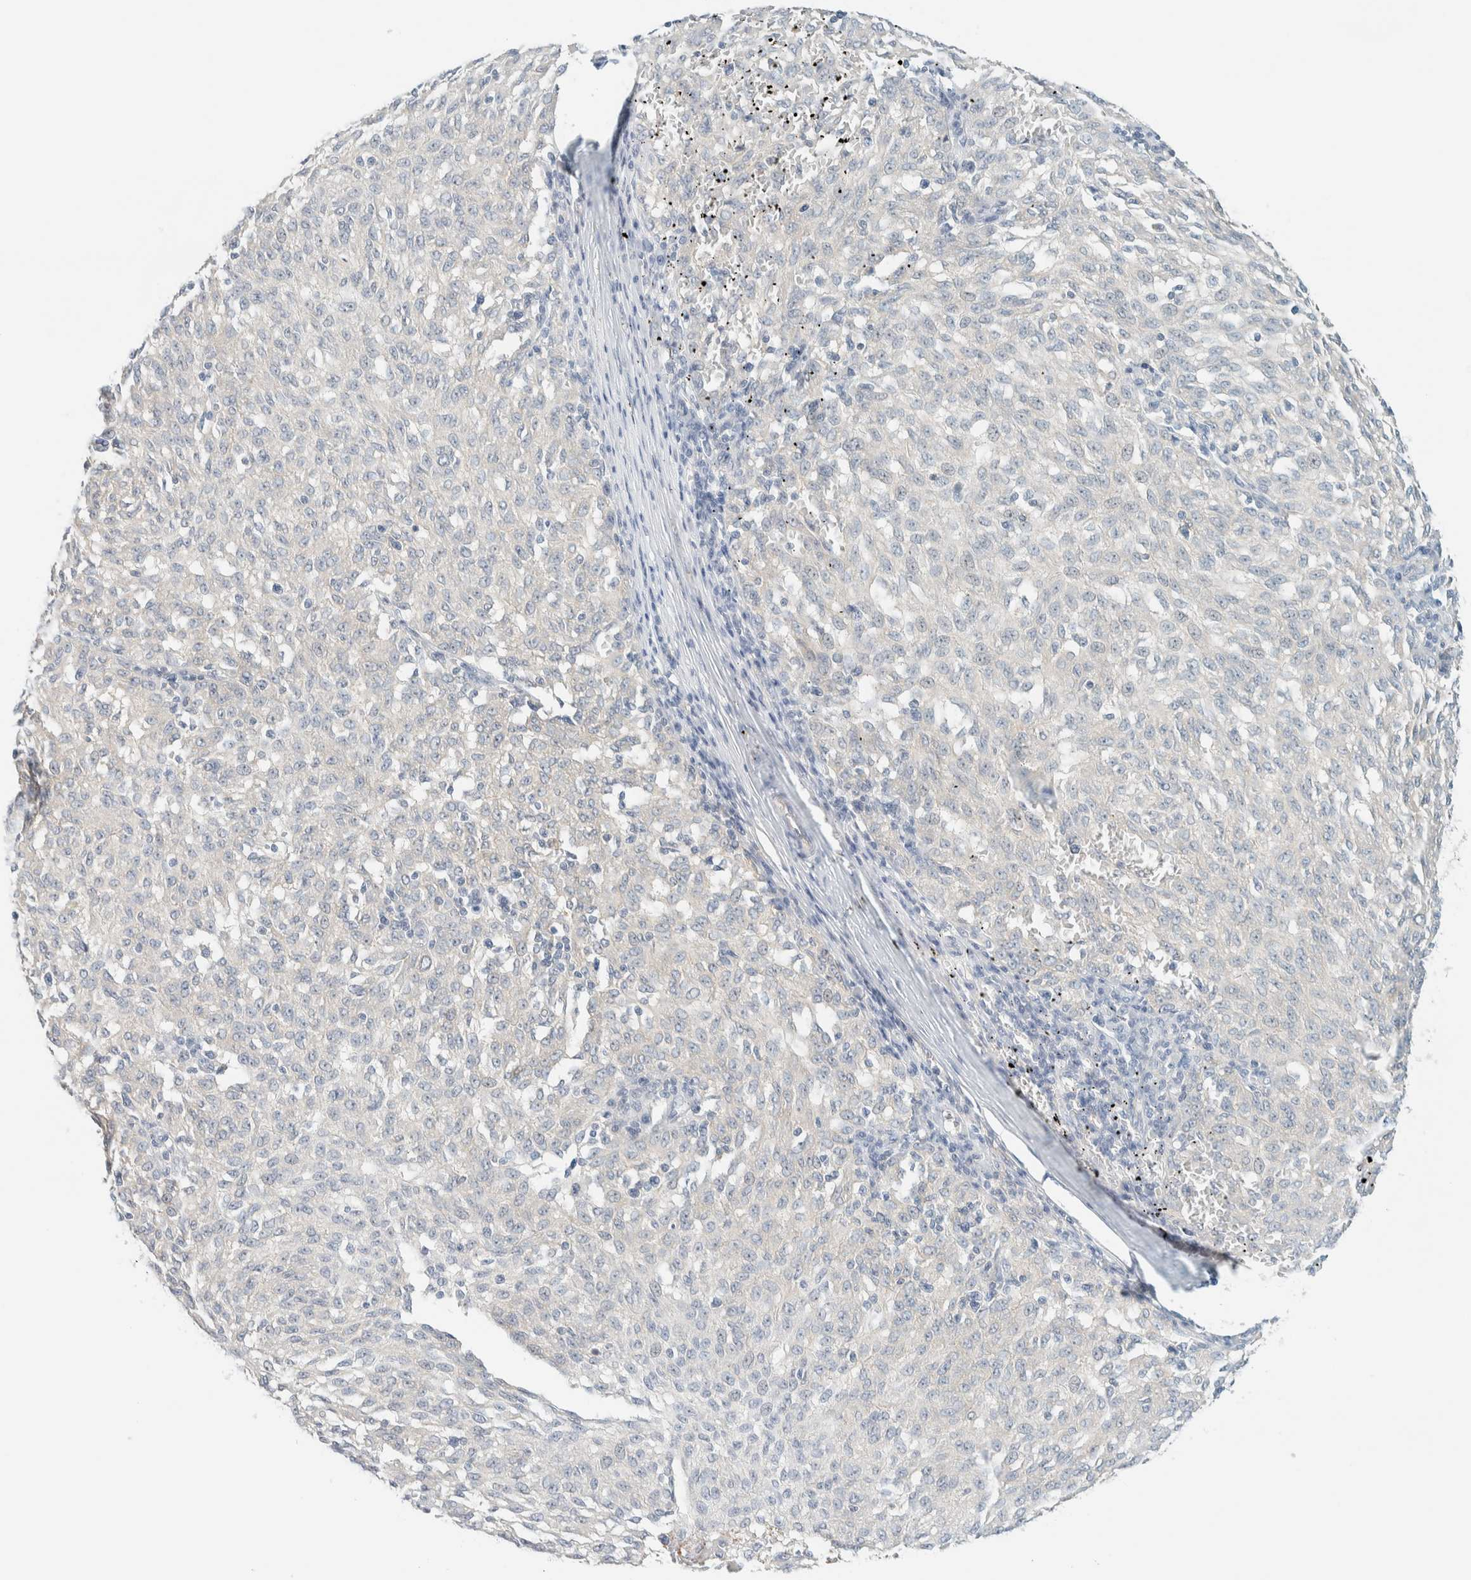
{"staining": {"intensity": "negative", "quantity": "none", "location": "none"}, "tissue": "melanoma", "cell_type": "Tumor cells", "image_type": "cancer", "snomed": [{"axis": "morphology", "description": "Malignant melanoma, NOS"}, {"axis": "topography", "description": "Skin"}], "caption": "High power microscopy image of an immunohistochemistry micrograph of melanoma, revealing no significant expression in tumor cells.", "gene": "NDE1", "patient": {"sex": "female", "age": 72}}